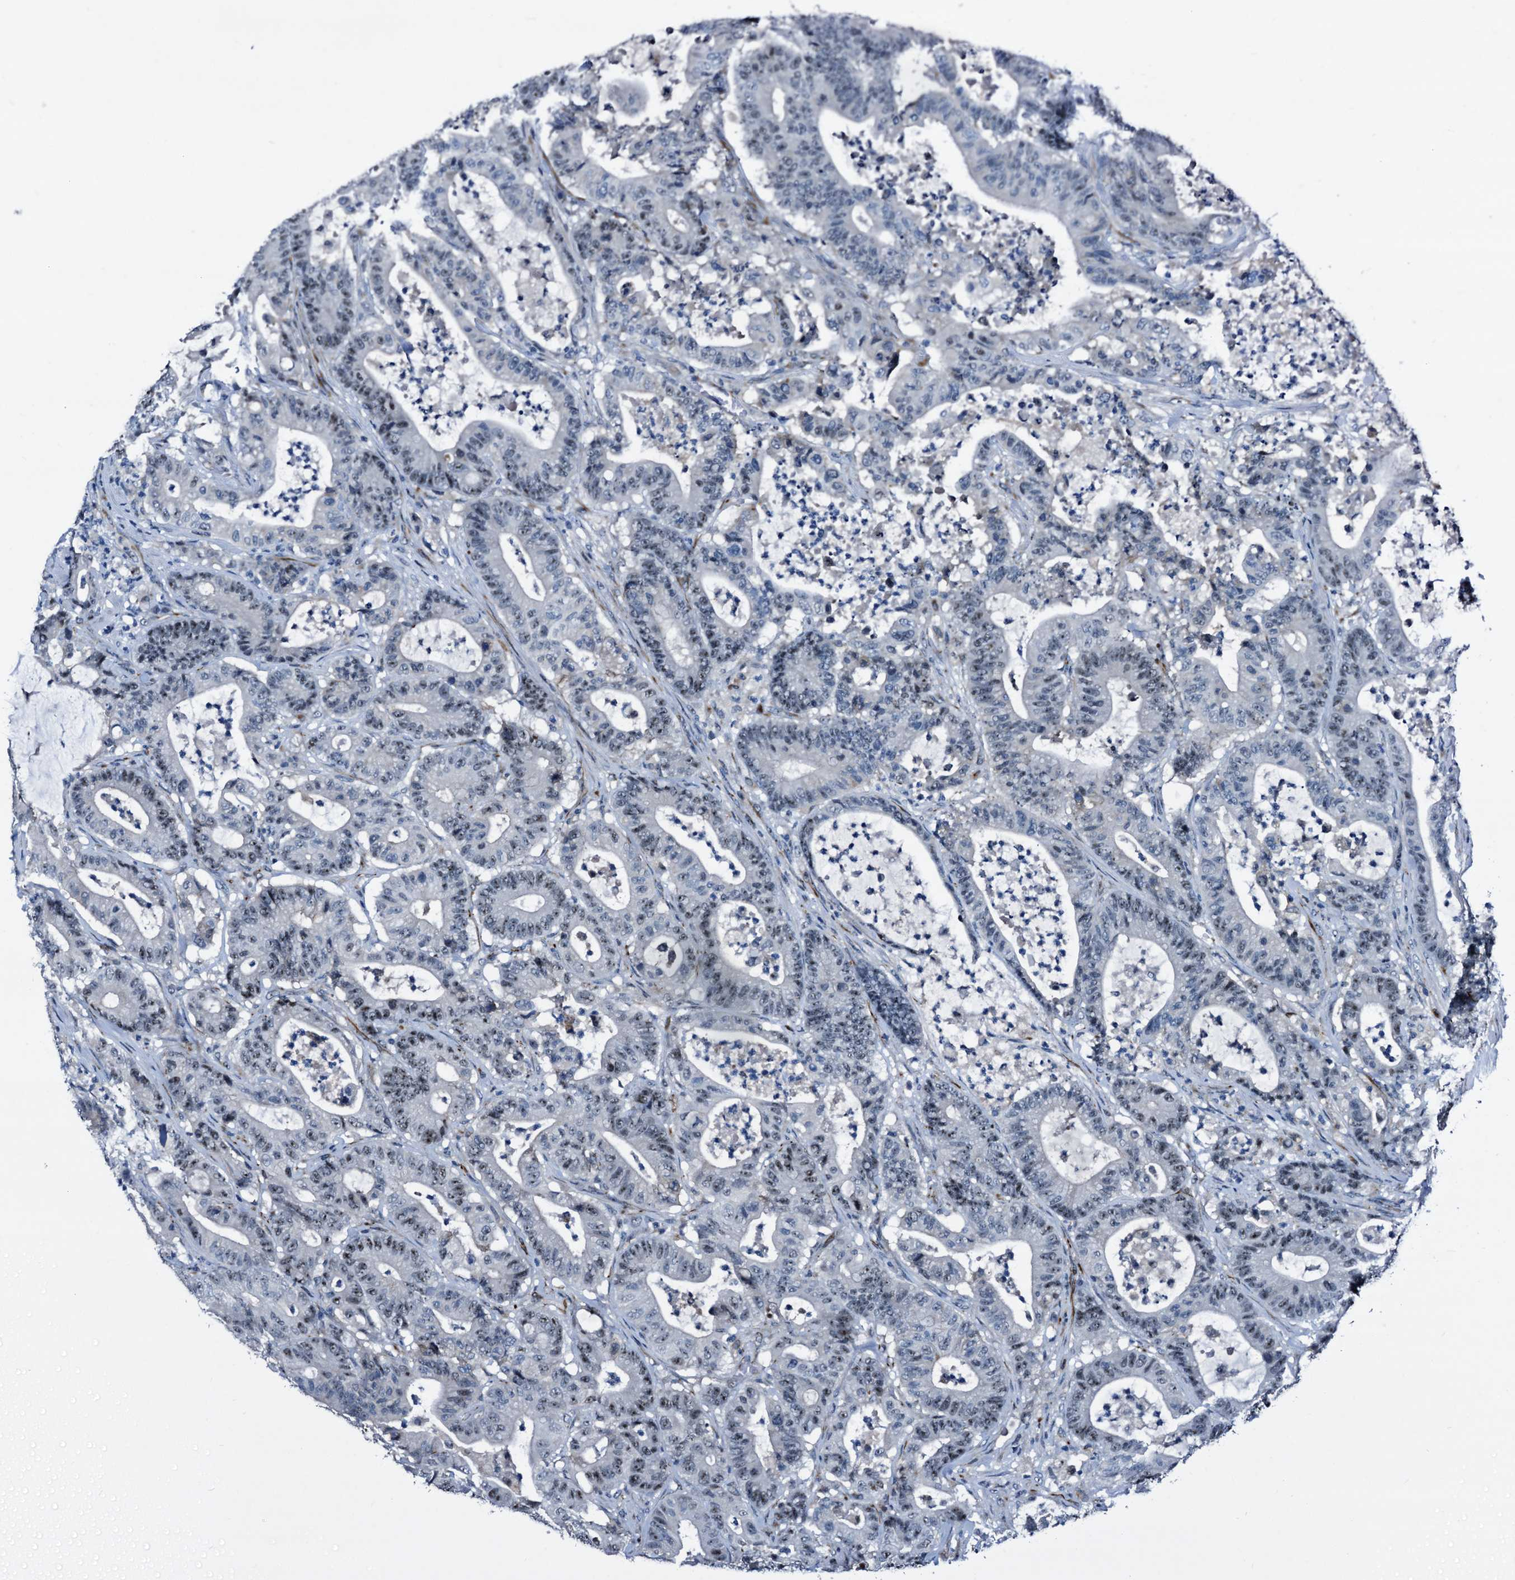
{"staining": {"intensity": "moderate", "quantity": ">75%", "location": "nuclear"}, "tissue": "colorectal cancer", "cell_type": "Tumor cells", "image_type": "cancer", "snomed": [{"axis": "morphology", "description": "Adenocarcinoma, NOS"}, {"axis": "topography", "description": "Colon"}], "caption": "Immunohistochemical staining of colorectal cancer (adenocarcinoma) reveals moderate nuclear protein positivity in about >75% of tumor cells.", "gene": "EMG1", "patient": {"sex": "female", "age": 84}}